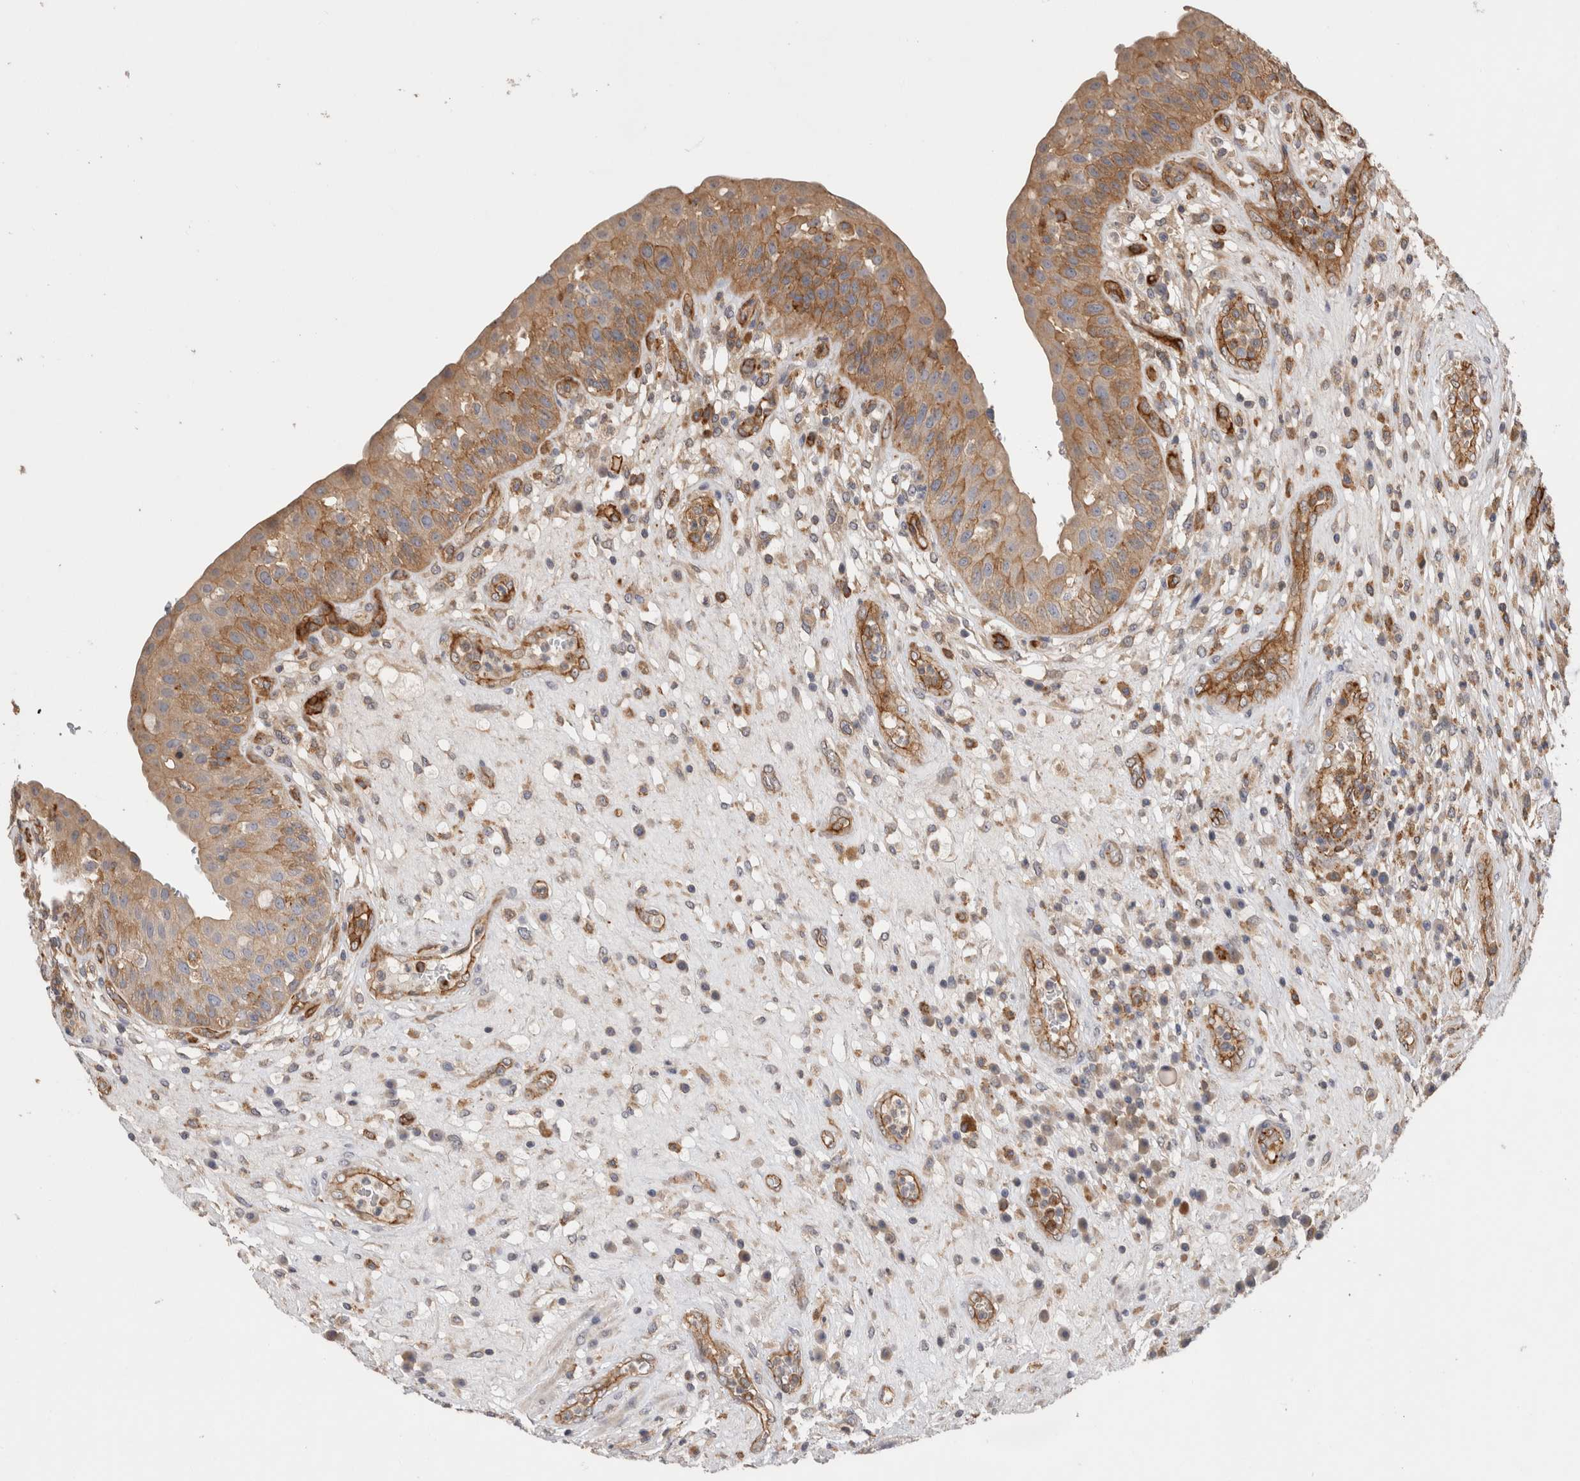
{"staining": {"intensity": "moderate", "quantity": ">75%", "location": "cytoplasmic/membranous"}, "tissue": "urinary bladder", "cell_type": "Urothelial cells", "image_type": "normal", "snomed": [{"axis": "morphology", "description": "Normal tissue, NOS"}, {"axis": "topography", "description": "Urinary bladder"}], "caption": "Immunohistochemistry (IHC) of normal urinary bladder shows medium levels of moderate cytoplasmic/membranous staining in approximately >75% of urothelial cells.", "gene": "BNIP2", "patient": {"sex": "female", "age": 62}}